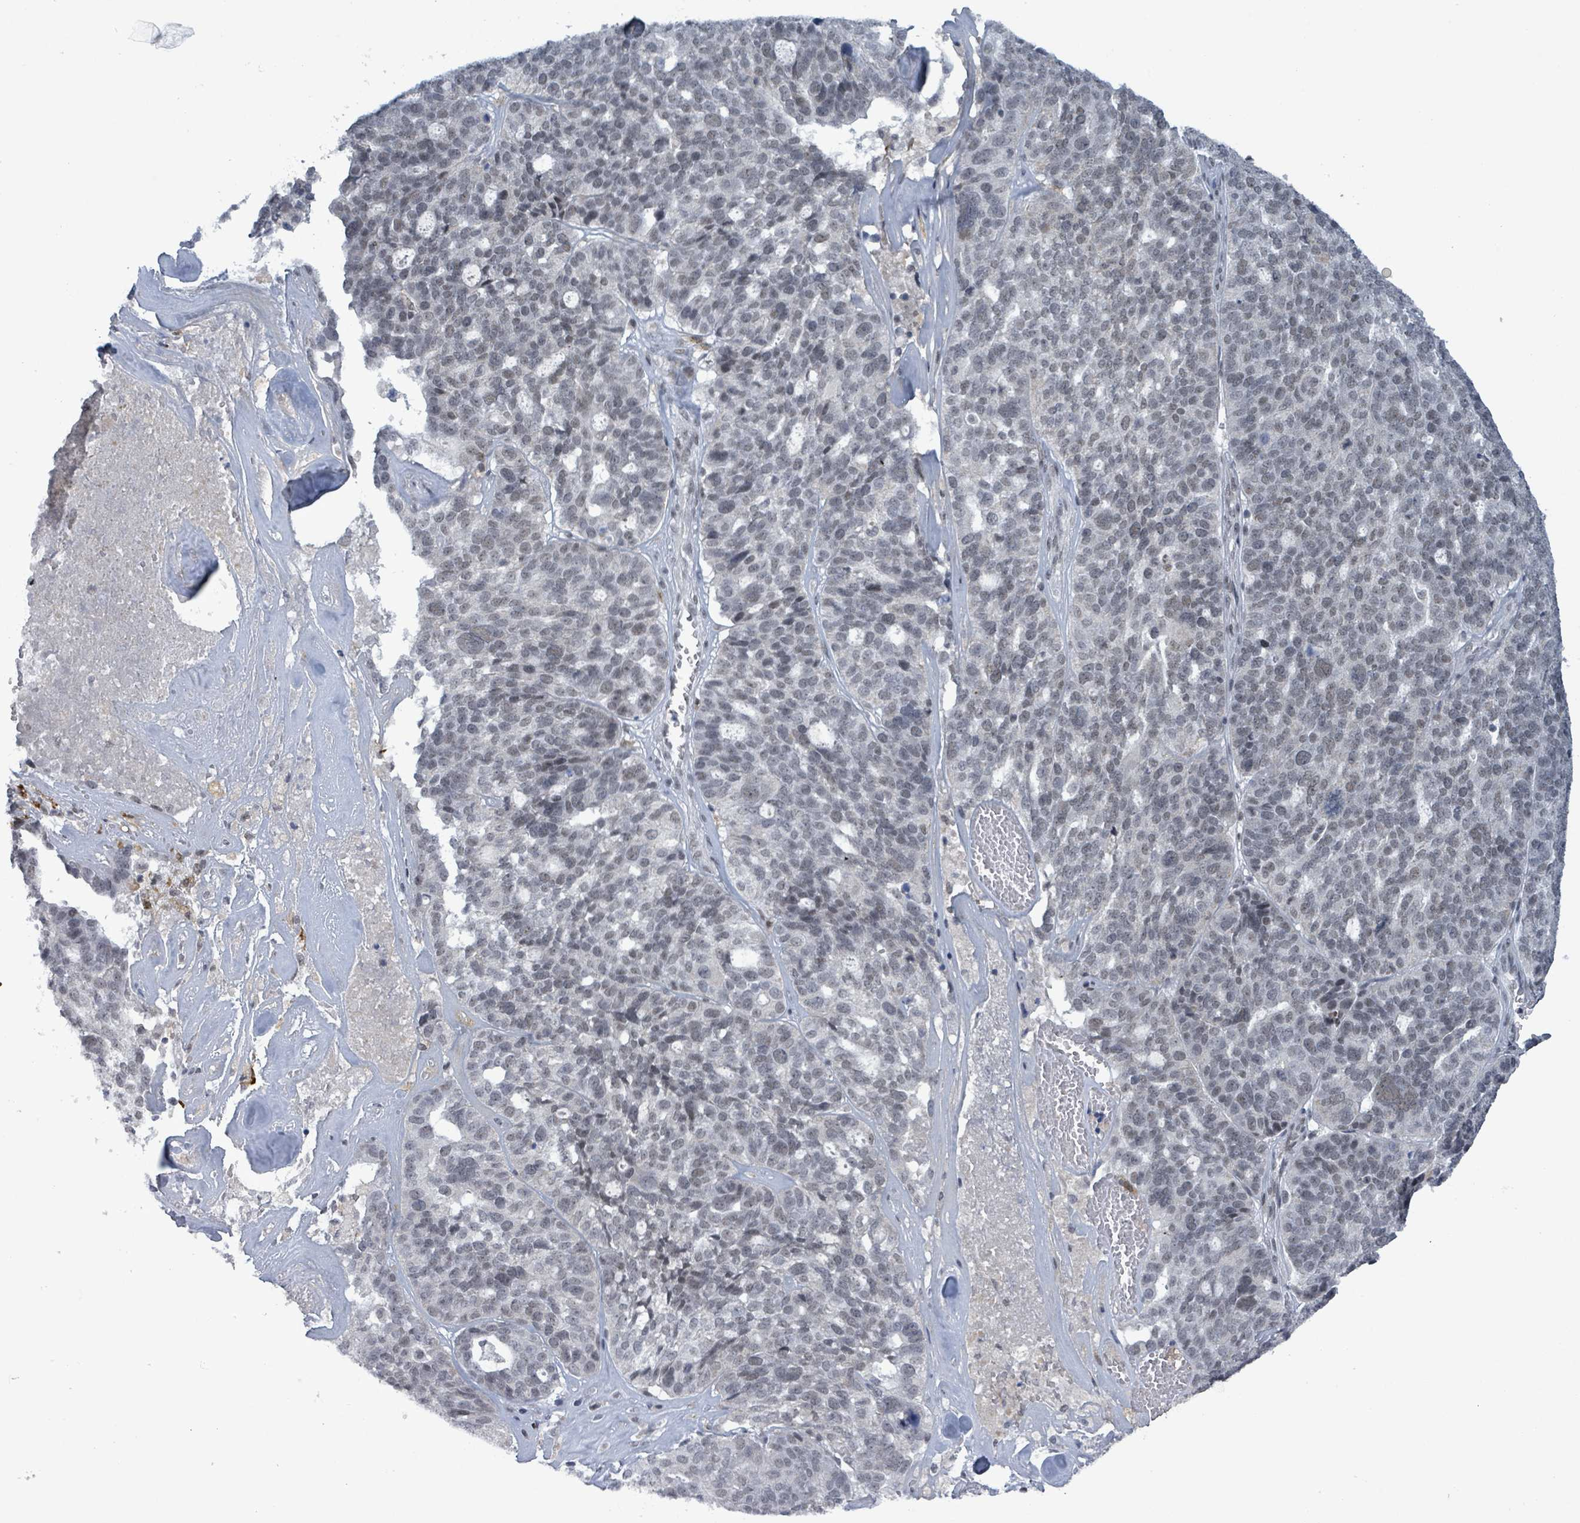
{"staining": {"intensity": "weak", "quantity": "25%-75%", "location": "nuclear"}, "tissue": "ovarian cancer", "cell_type": "Tumor cells", "image_type": "cancer", "snomed": [{"axis": "morphology", "description": "Cystadenocarcinoma, serous, NOS"}, {"axis": "topography", "description": "Ovary"}], "caption": "This is a histology image of immunohistochemistry staining of serous cystadenocarcinoma (ovarian), which shows weak positivity in the nuclear of tumor cells.", "gene": "BANP", "patient": {"sex": "female", "age": 59}}